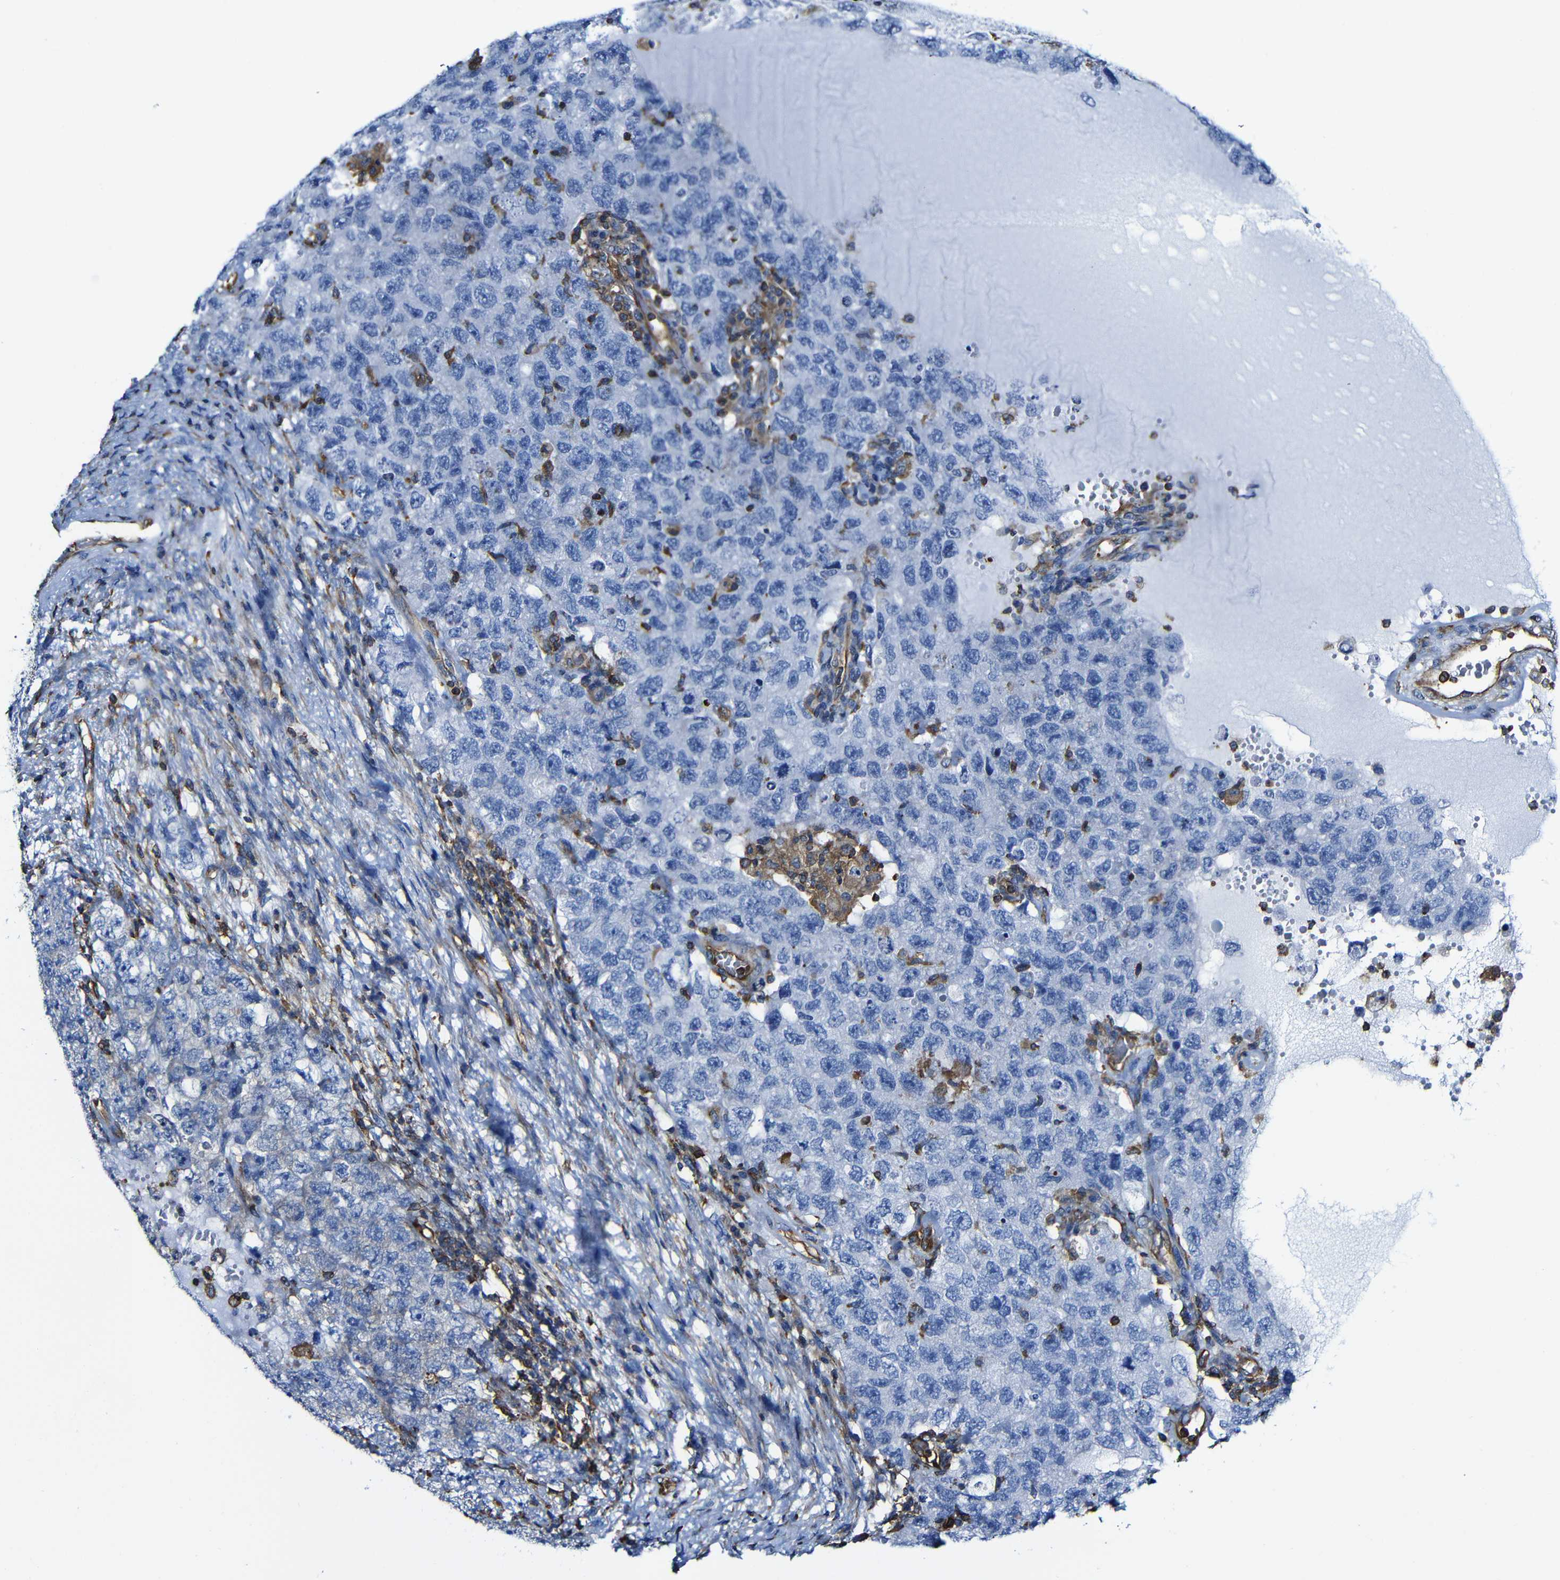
{"staining": {"intensity": "negative", "quantity": "none", "location": "none"}, "tissue": "testis cancer", "cell_type": "Tumor cells", "image_type": "cancer", "snomed": [{"axis": "morphology", "description": "Carcinoma, Embryonal, NOS"}, {"axis": "topography", "description": "Testis"}], "caption": "Tumor cells are negative for brown protein staining in embryonal carcinoma (testis). (Brightfield microscopy of DAB immunohistochemistry at high magnification).", "gene": "MSN", "patient": {"sex": "male", "age": 26}}